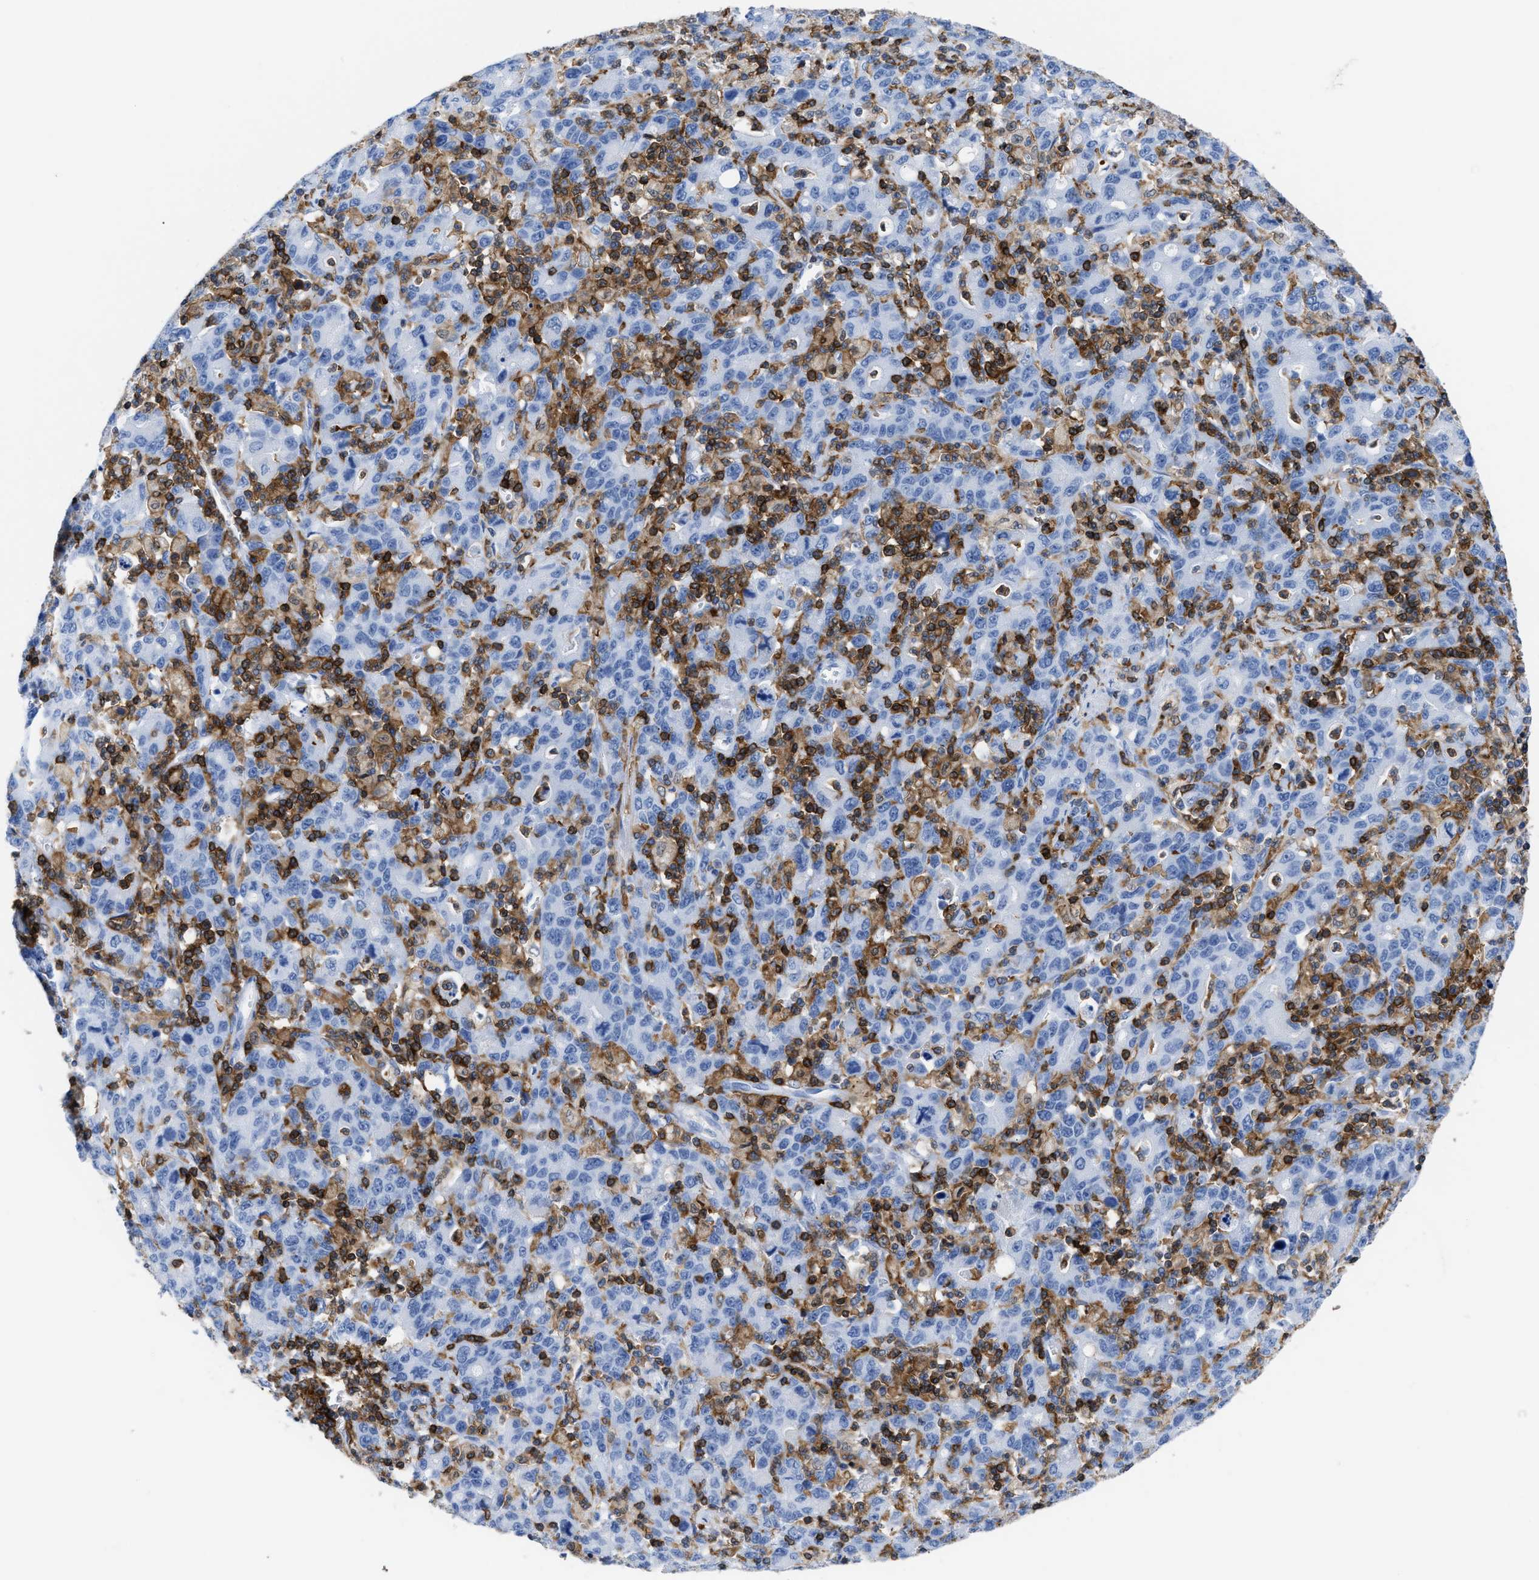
{"staining": {"intensity": "negative", "quantity": "none", "location": "none"}, "tissue": "stomach cancer", "cell_type": "Tumor cells", "image_type": "cancer", "snomed": [{"axis": "morphology", "description": "Adenocarcinoma, NOS"}, {"axis": "topography", "description": "Stomach, upper"}], "caption": "Stomach adenocarcinoma was stained to show a protein in brown. There is no significant expression in tumor cells.", "gene": "LCP1", "patient": {"sex": "male", "age": 69}}